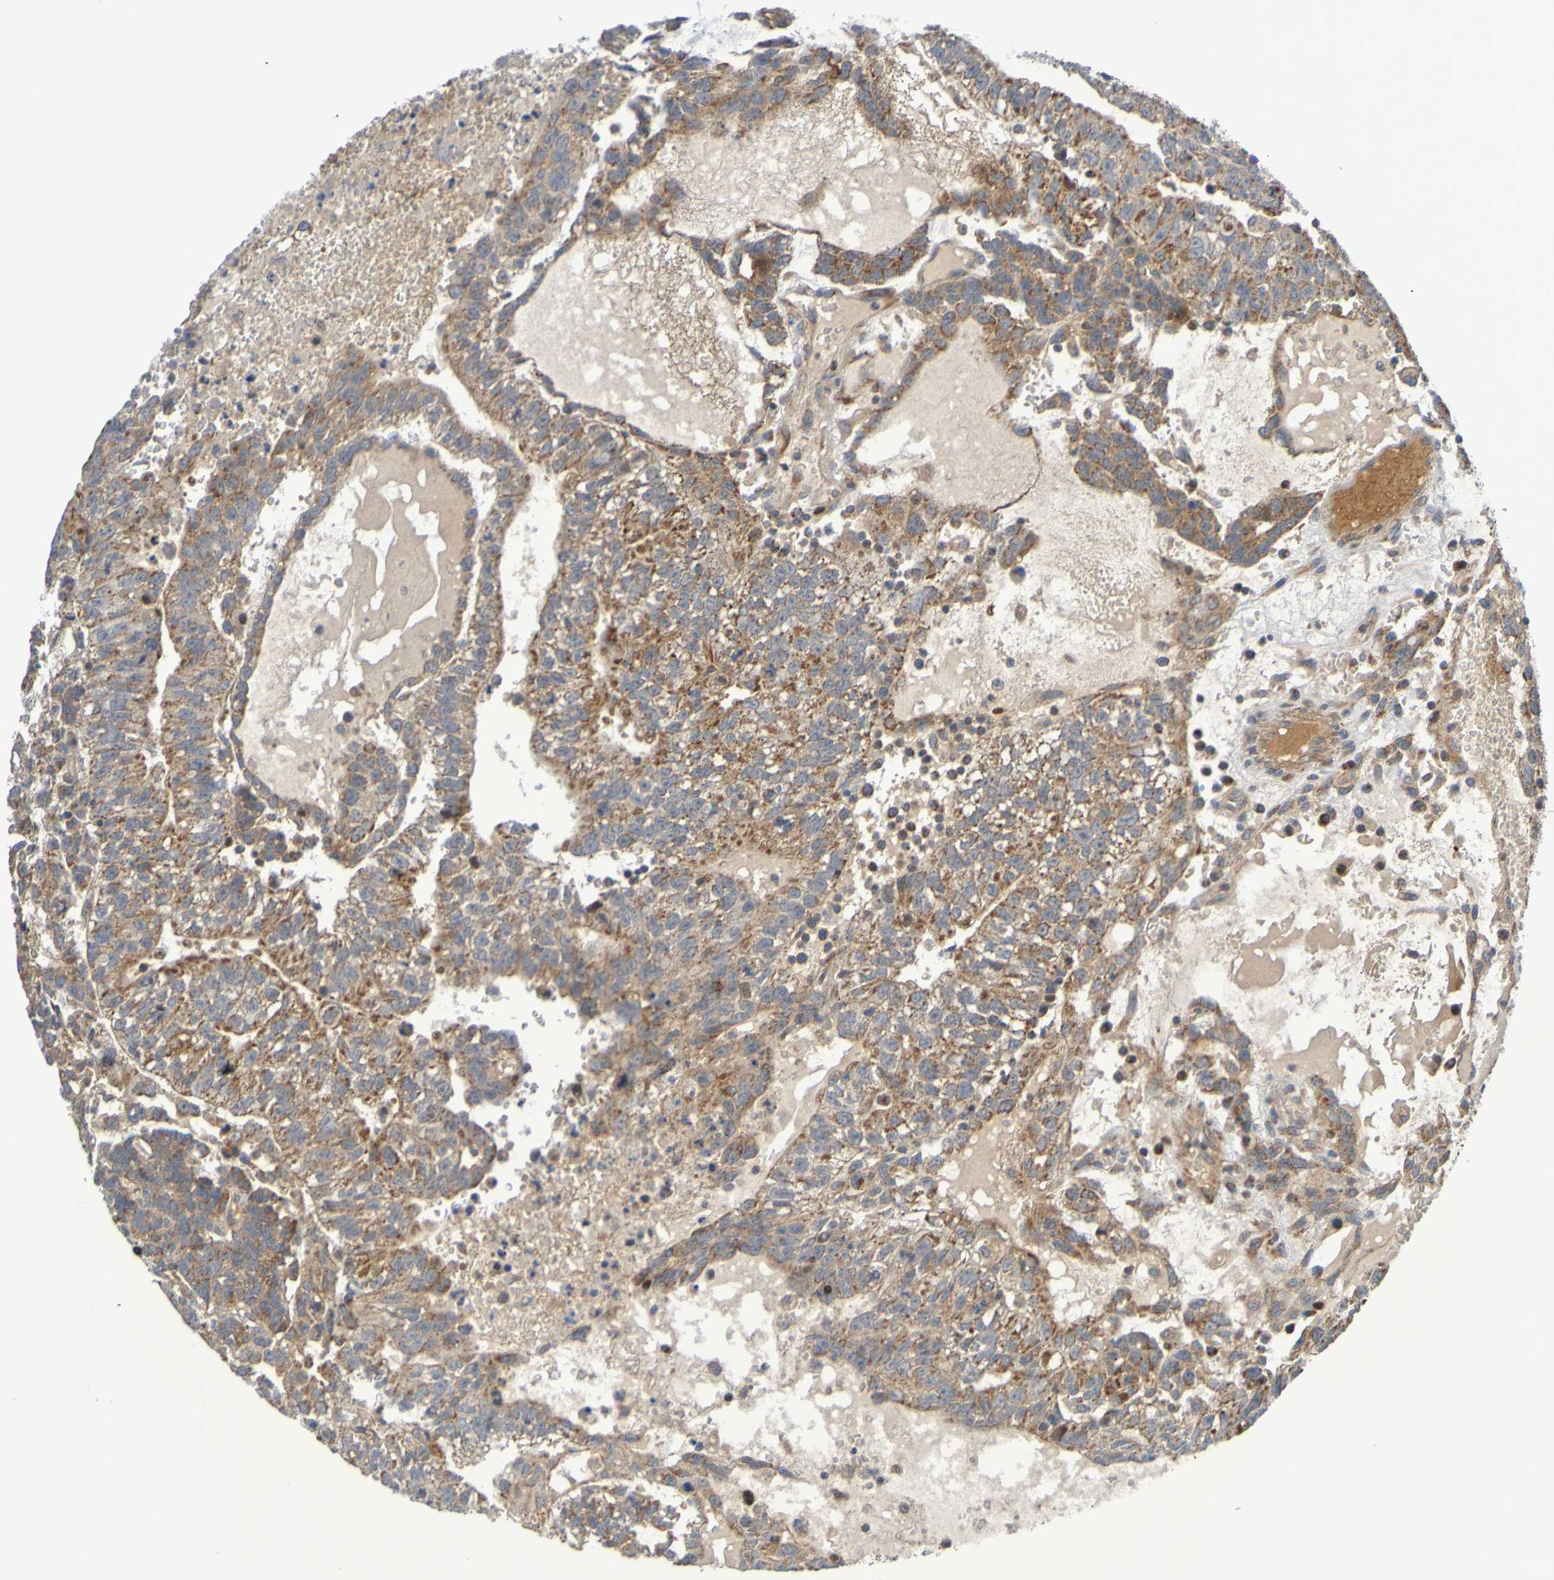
{"staining": {"intensity": "strong", "quantity": "25%-75%", "location": "cytoplasmic/membranous"}, "tissue": "testis cancer", "cell_type": "Tumor cells", "image_type": "cancer", "snomed": [{"axis": "morphology", "description": "Seminoma, NOS"}, {"axis": "morphology", "description": "Carcinoma, Embryonal, NOS"}, {"axis": "topography", "description": "Testis"}], "caption": "Testis cancer stained with IHC exhibits strong cytoplasmic/membranous expression in about 25%-75% of tumor cells.", "gene": "CCDC51", "patient": {"sex": "male", "age": 52}}